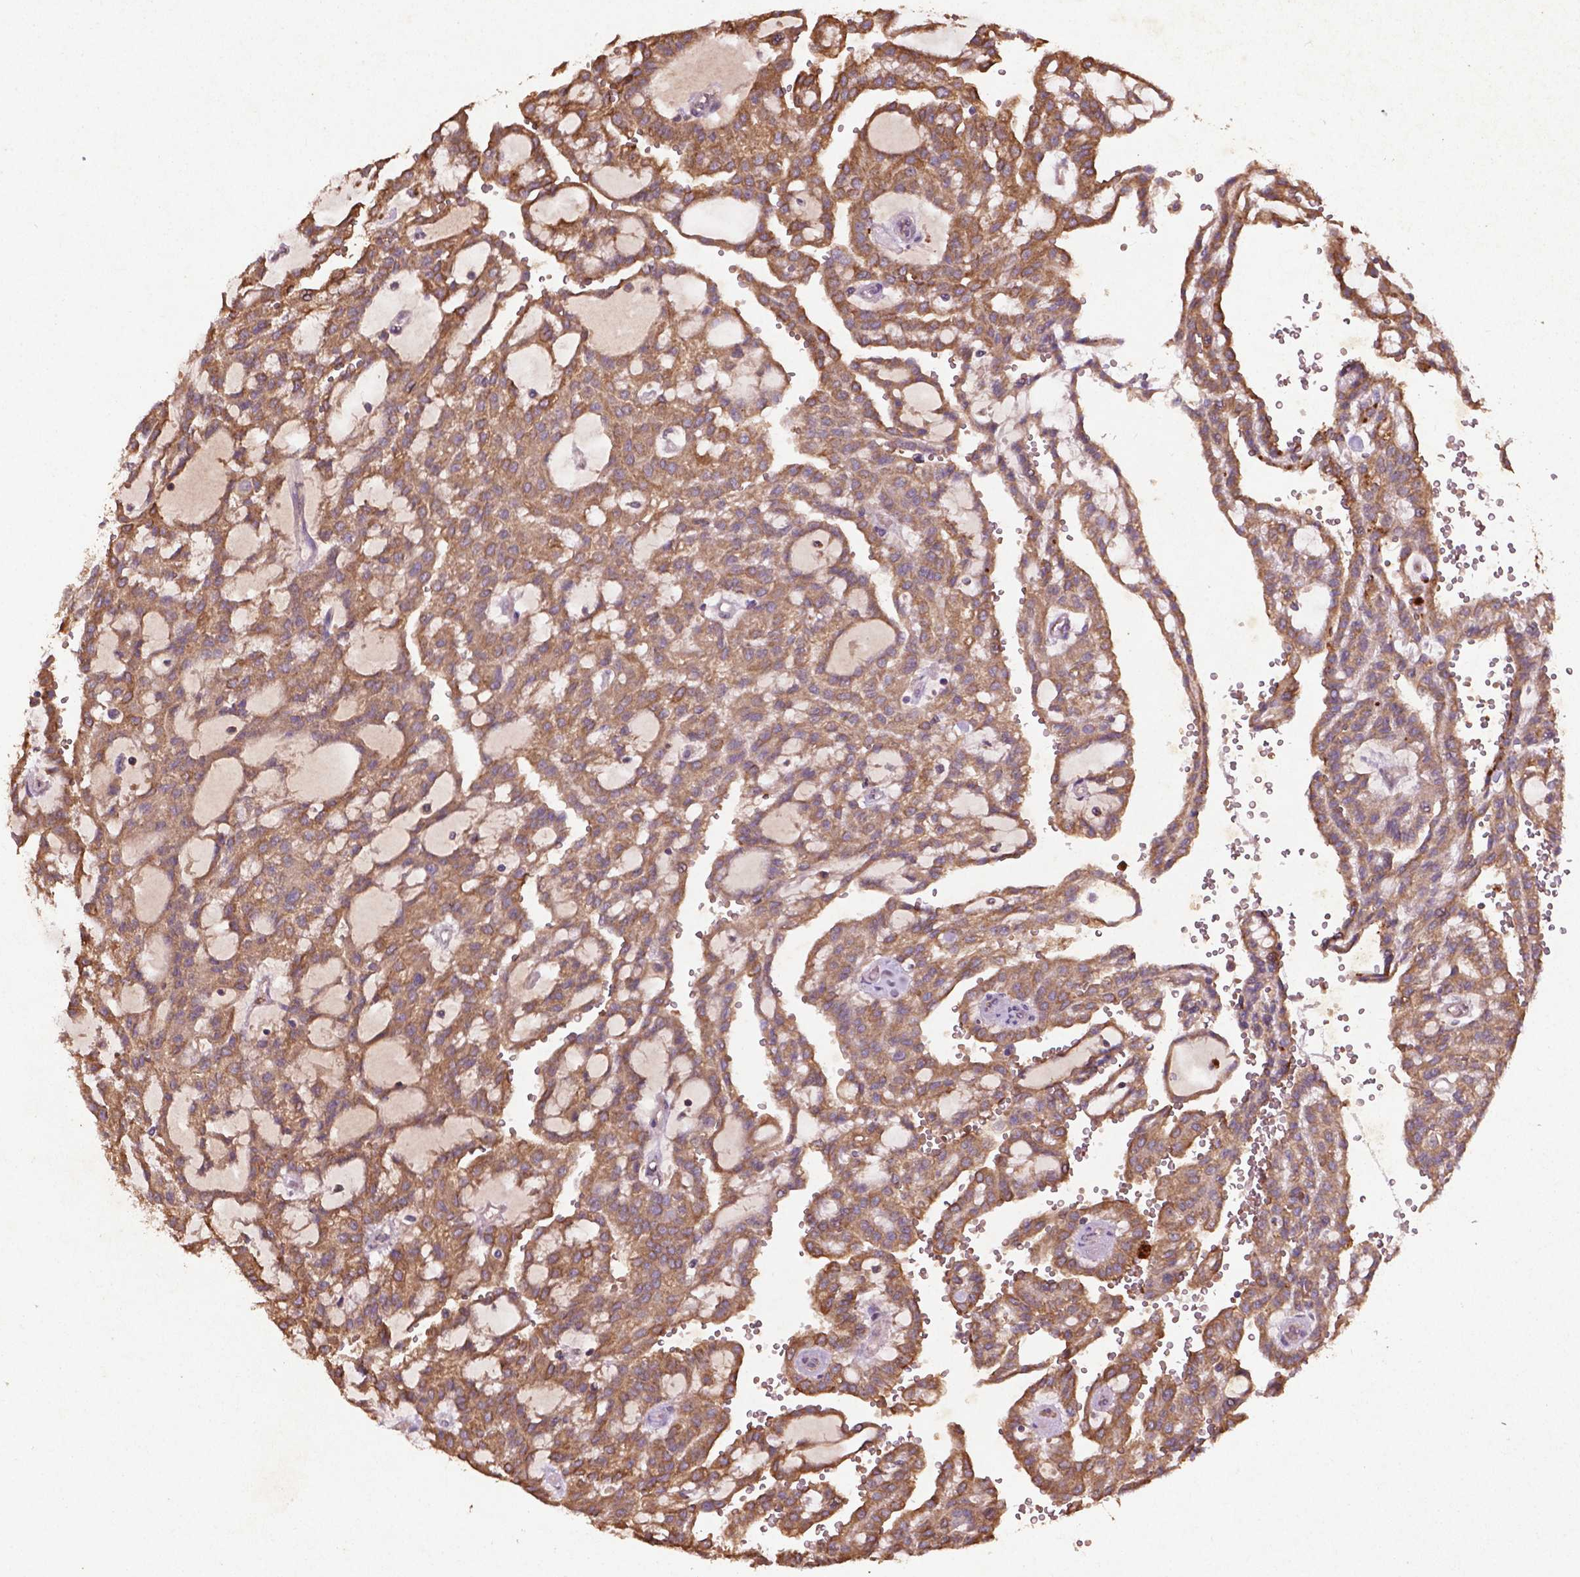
{"staining": {"intensity": "moderate", "quantity": ">75%", "location": "cytoplasmic/membranous"}, "tissue": "renal cancer", "cell_type": "Tumor cells", "image_type": "cancer", "snomed": [{"axis": "morphology", "description": "Adenocarcinoma, NOS"}, {"axis": "topography", "description": "Kidney"}], "caption": "Human renal cancer (adenocarcinoma) stained with a brown dye exhibits moderate cytoplasmic/membranous positive staining in approximately >75% of tumor cells.", "gene": "COQ2", "patient": {"sex": "male", "age": 63}}